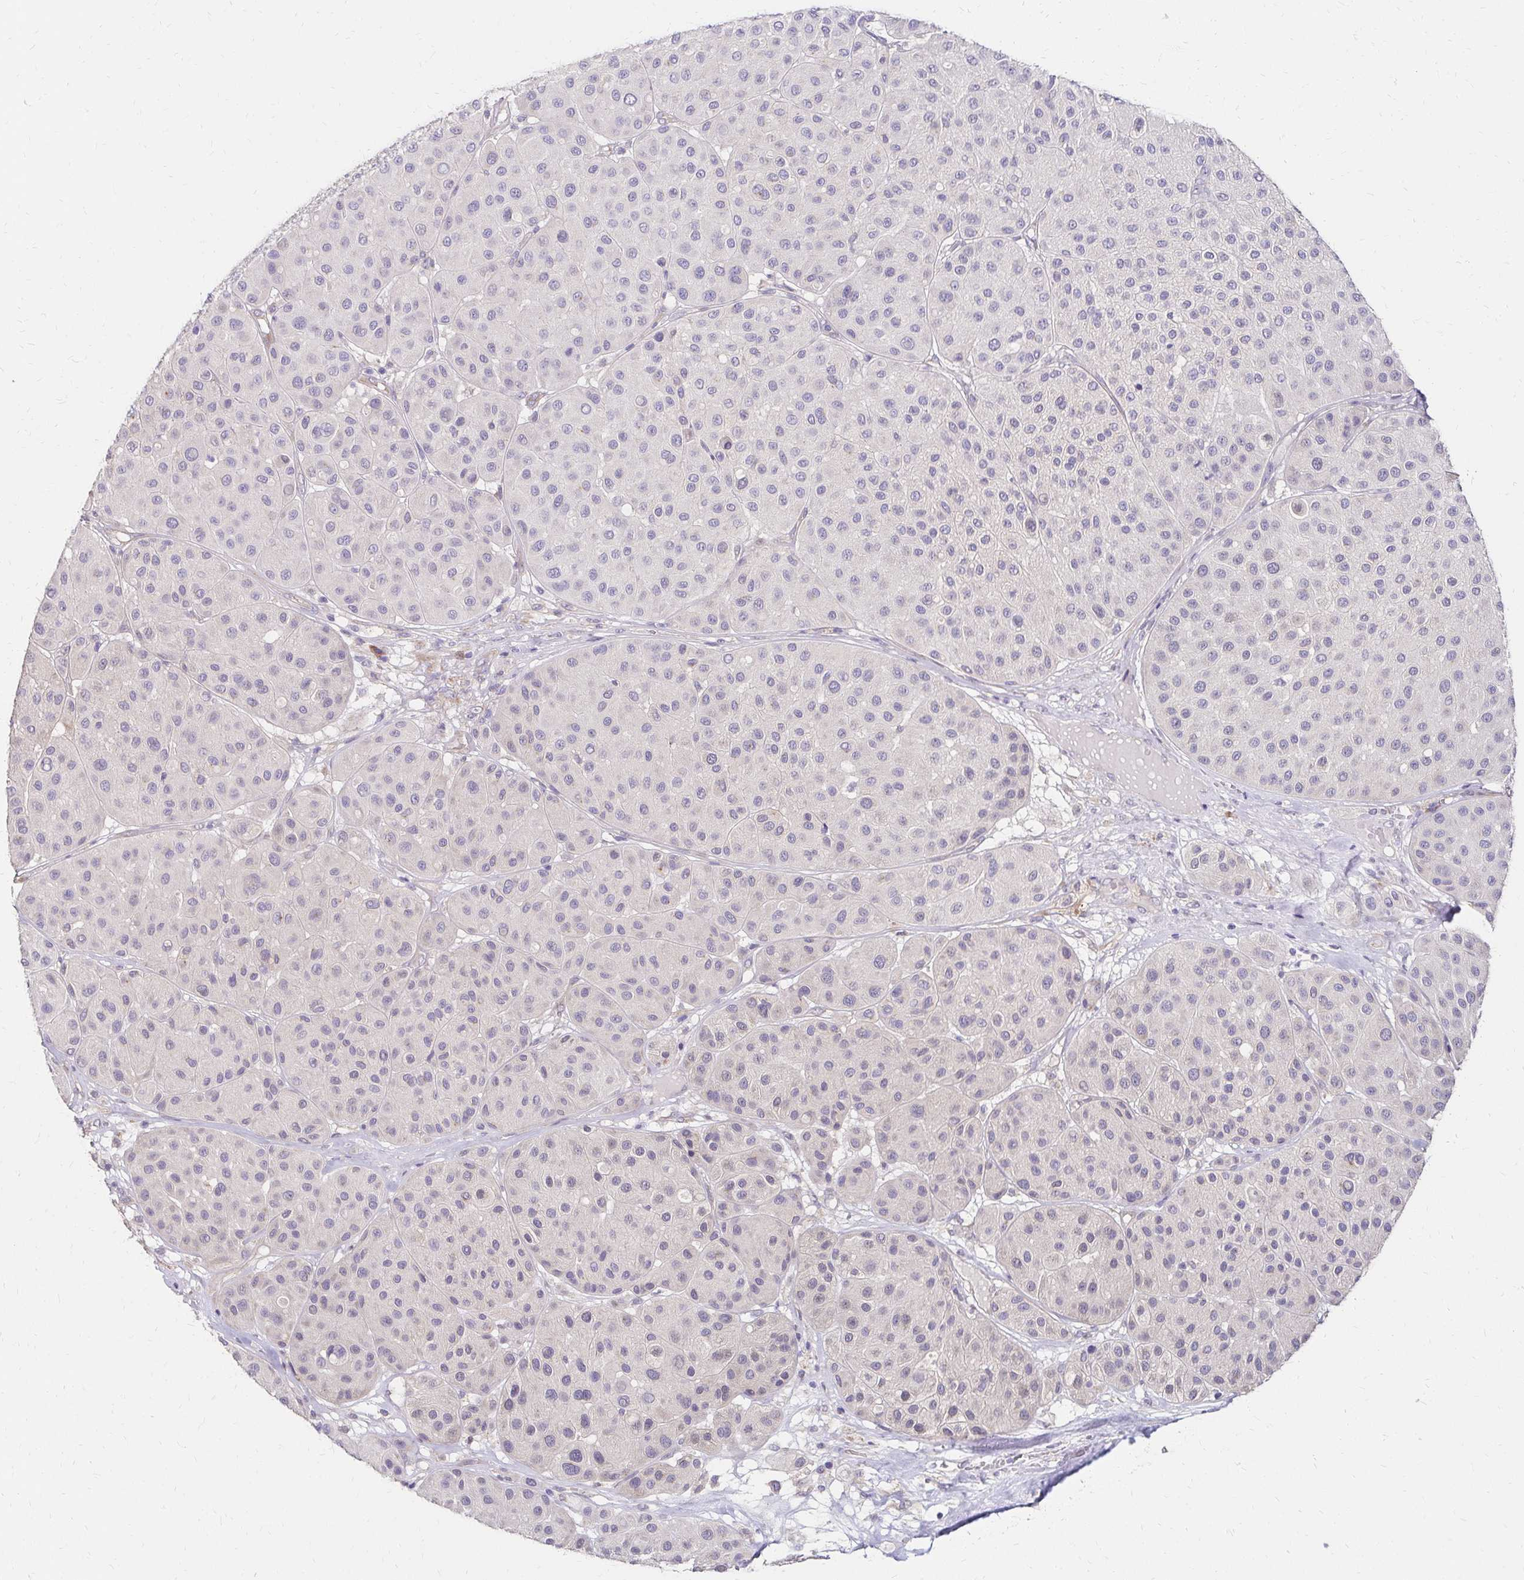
{"staining": {"intensity": "negative", "quantity": "none", "location": "none"}, "tissue": "melanoma", "cell_type": "Tumor cells", "image_type": "cancer", "snomed": [{"axis": "morphology", "description": "Malignant melanoma, Metastatic site"}, {"axis": "topography", "description": "Smooth muscle"}], "caption": "Tumor cells show no significant protein staining in malignant melanoma (metastatic site). (IHC, brightfield microscopy, high magnification).", "gene": "PRIMA1", "patient": {"sex": "male", "age": 41}}